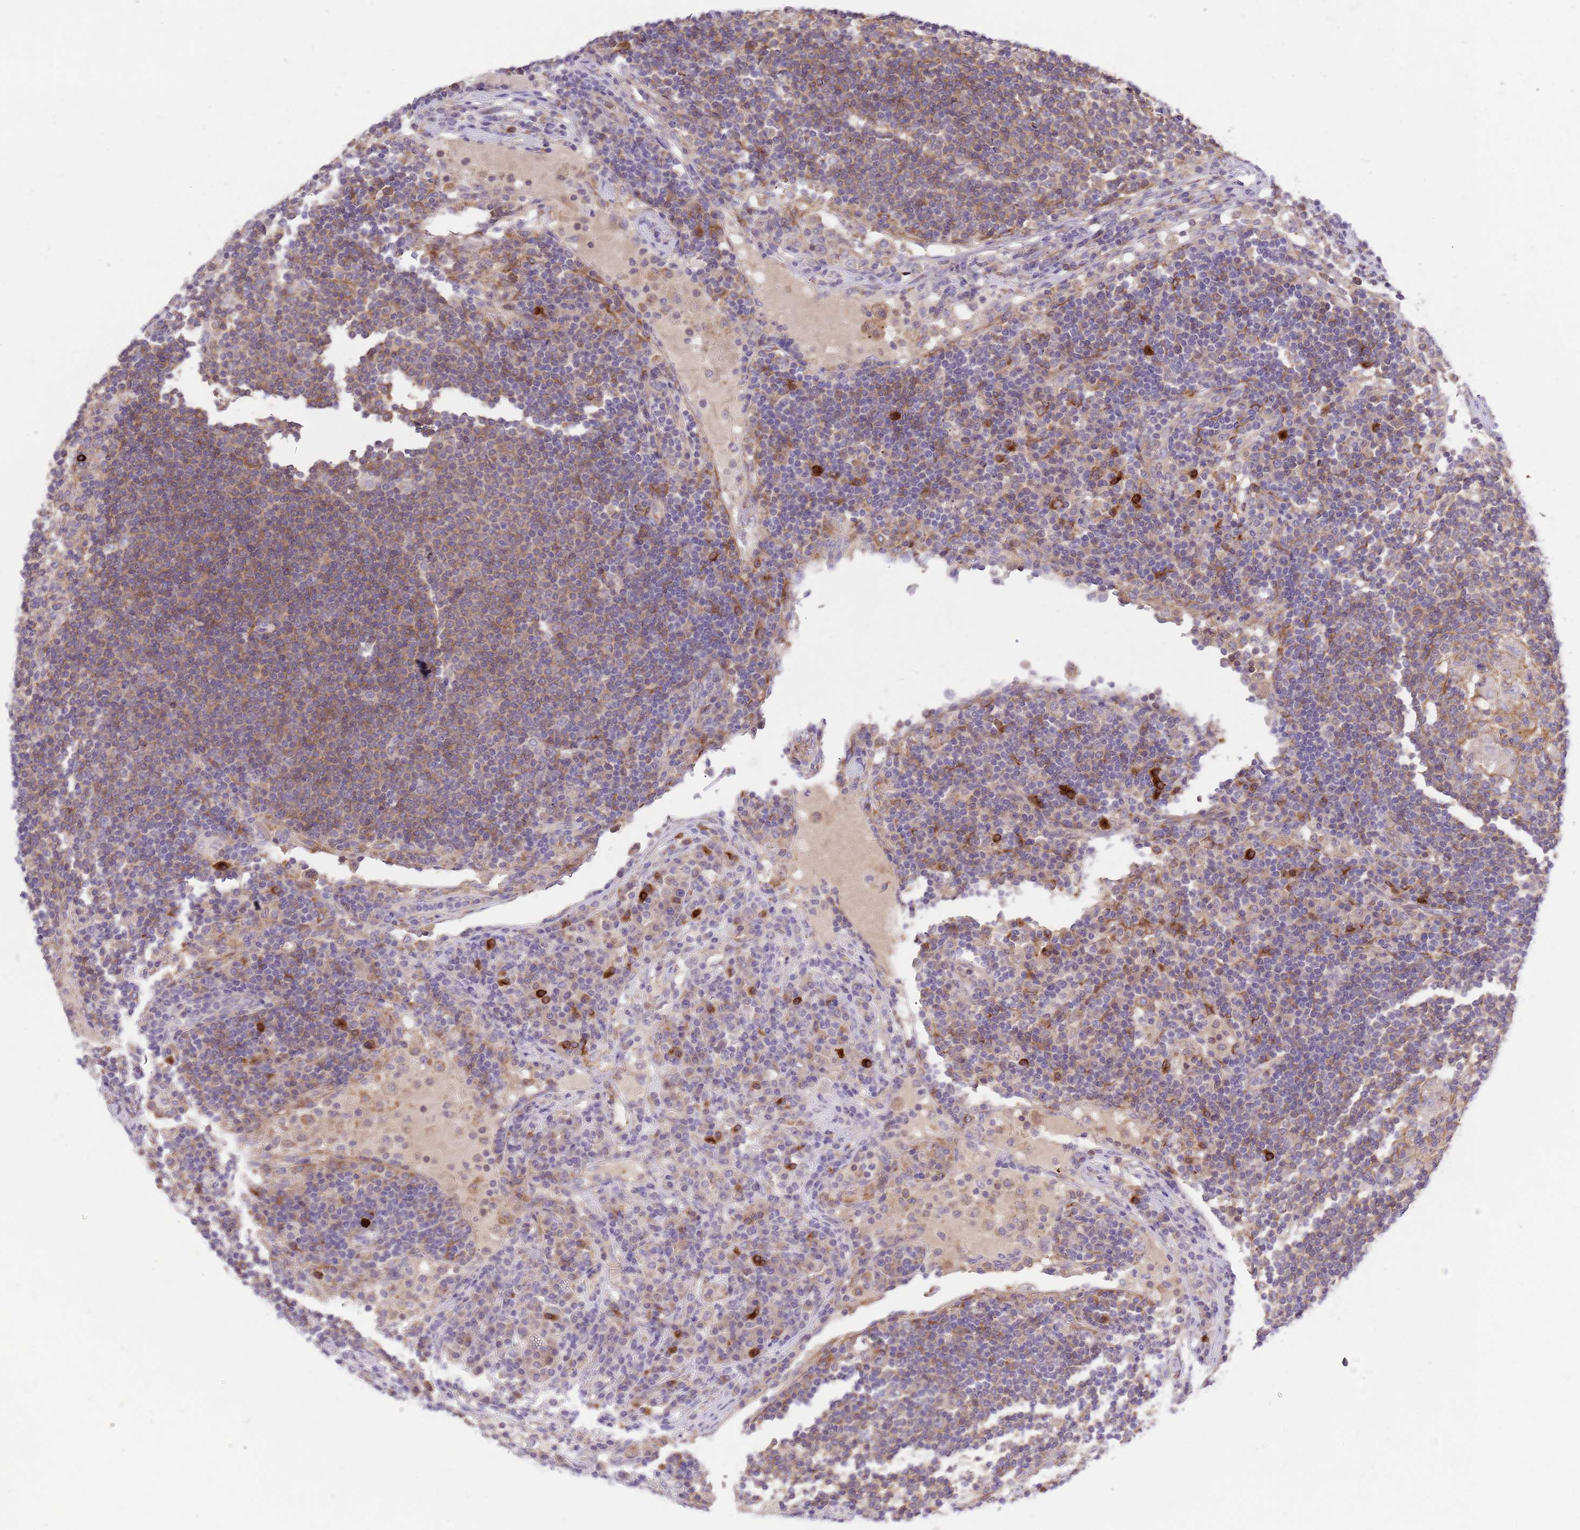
{"staining": {"intensity": "negative", "quantity": "none", "location": "none"}, "tissue": "lymph node", "cell_type": "Germinal center cells", "image_type": "normal", "snomed": [{"axis": "morphology", "description": "Normal tissue, NOS"}, {"axis": "topography", "description": "Lymph node"}], "caption": "The micrograph exhibits no staining of germinal center cells in normal lymph node. Nuclei are stained in blue.", "gene": "RFK", "patient": {"sex": "female", "age": 53}}